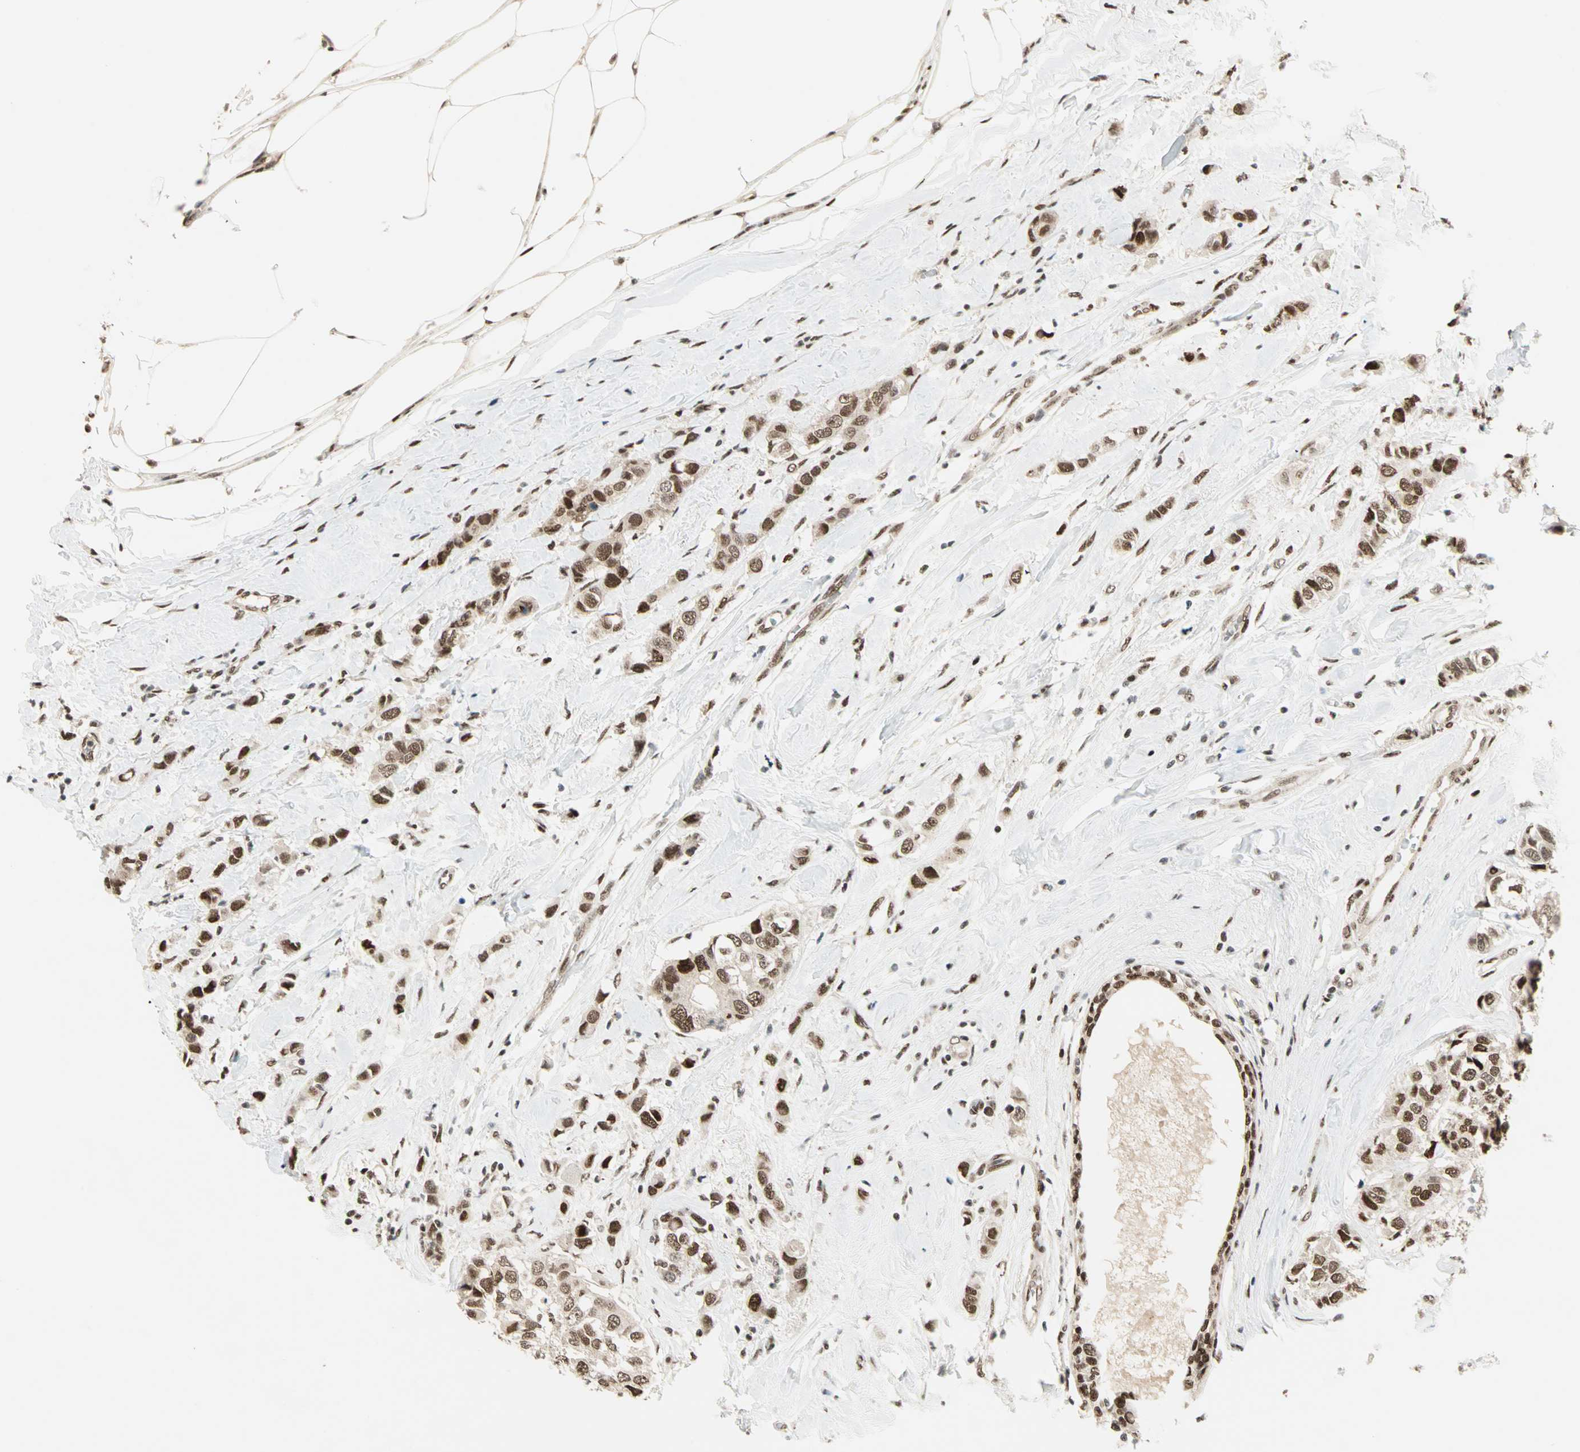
{"staining": {"intensity": "moderate", "quantity": ">75%", "location": "cytoplasmic/membranous,nuclear"}, "tissue": "breast cancer", "cell_type": "Tumor cells", "image_type": "cancer", "snomed": [{"axis": "morphology", "description": "Duct carcinoma"}, {"axis": "topography", "description": "Breast"}], "caption": "Immunohistochemistry (IHC) histopathology image of human breast cancer (intraductal carcinoma) stained for a protein (brown), which shows medium levels of moderate cytoplasmic/membranous and nuclear staining in about >75% of tumor cells.", "gene": "BLM", "patient": {"sex": "female", "age": 50}}